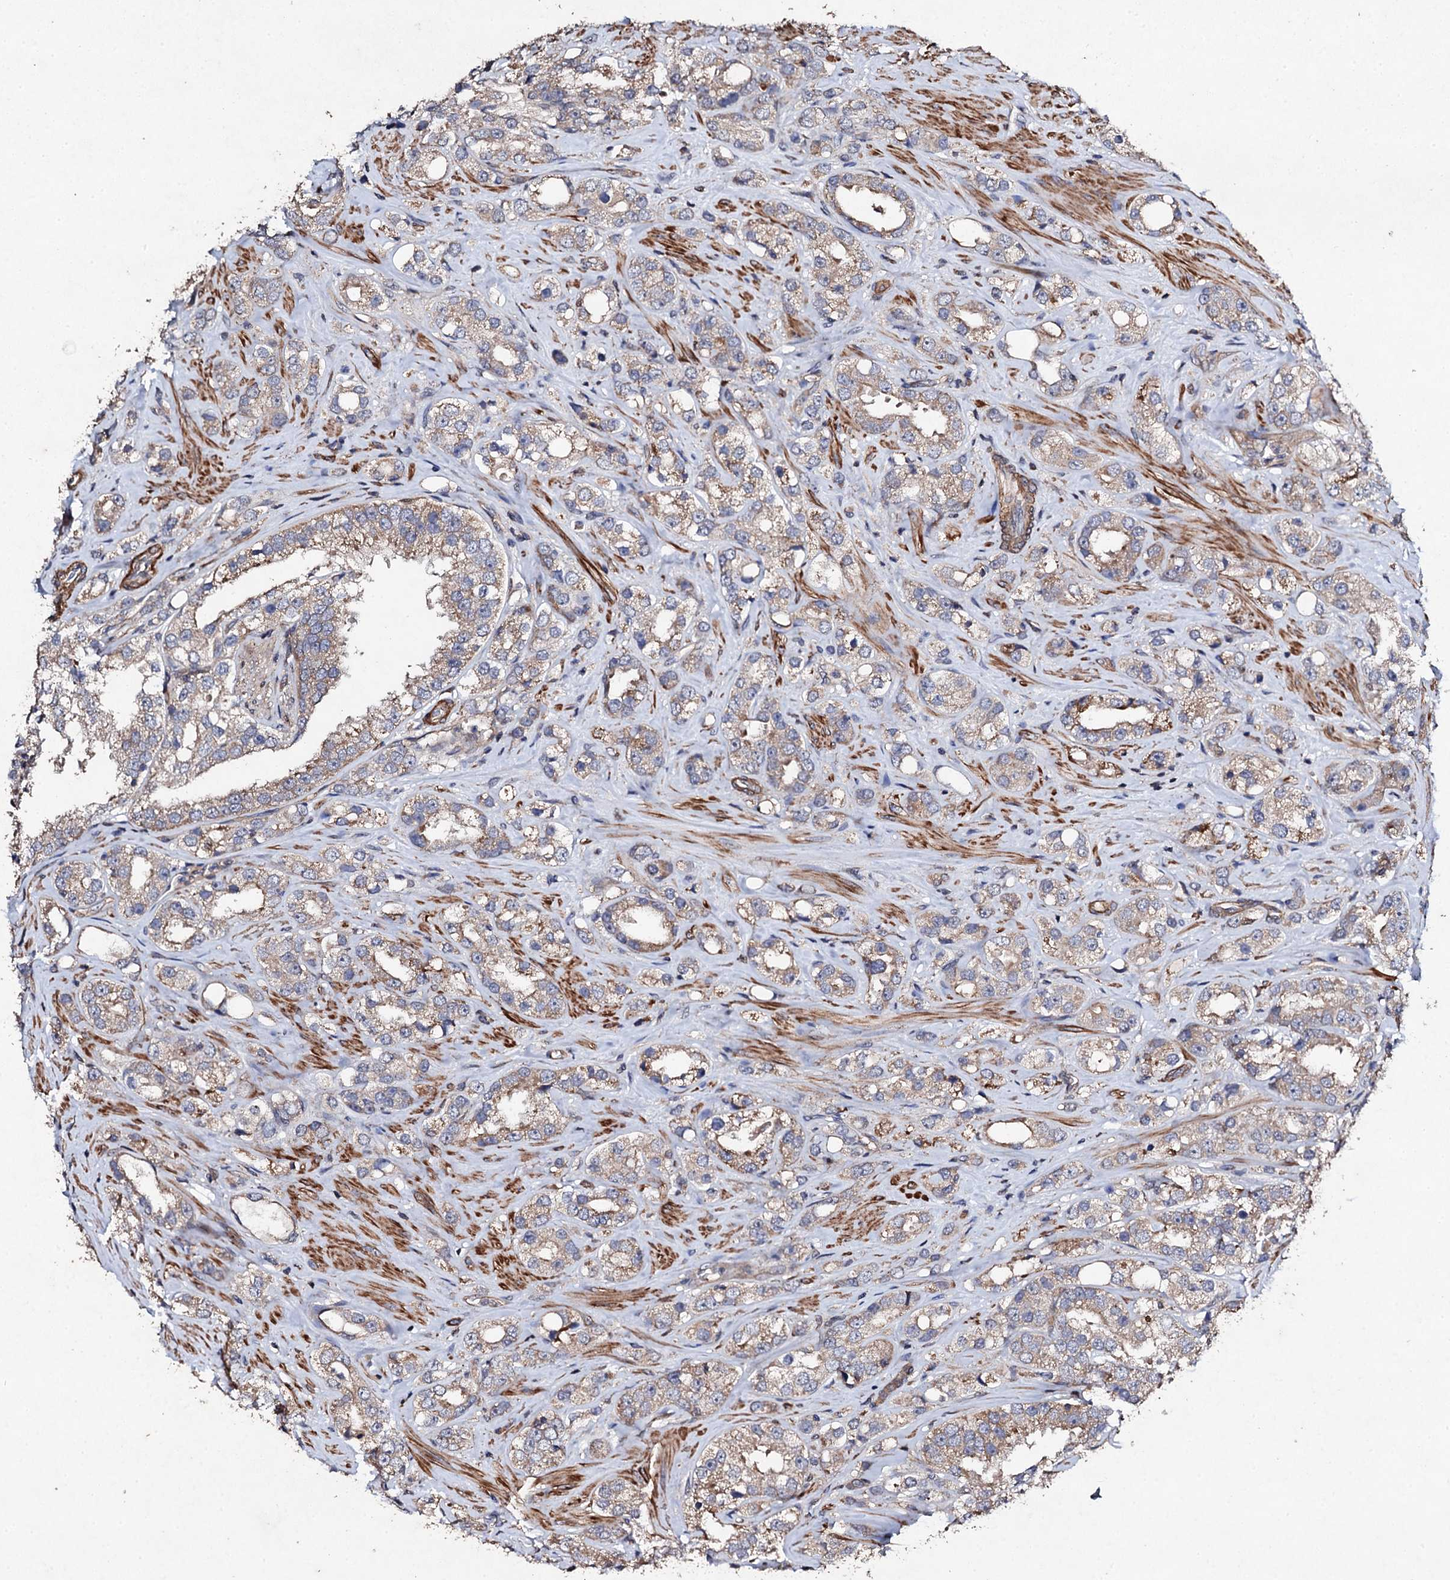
{"staining": {"intensity": "weak", "quantity": ">75%", "location": "cytoplasmic/membranous"}, "tissue": "prostate cancer", "cell_type": "Tumor cells", "image_type": "cancer", "snomed": [{"axis": "morphology", "description": "Adenocarcinoma, NOS"}, {"axis": "topography", "description": "Prostate"}], "caption": "Immunohistochemistry (IHC) (DAB (3,3'-diaminobenzidine)) staining of human adenocarcinoma (prostate) reveals weak cytoplasmic/membranous protein expression in about >75% of tumor cells.", "gene": "MOCOS", "patient": {"sex": "male", "age": 79}}